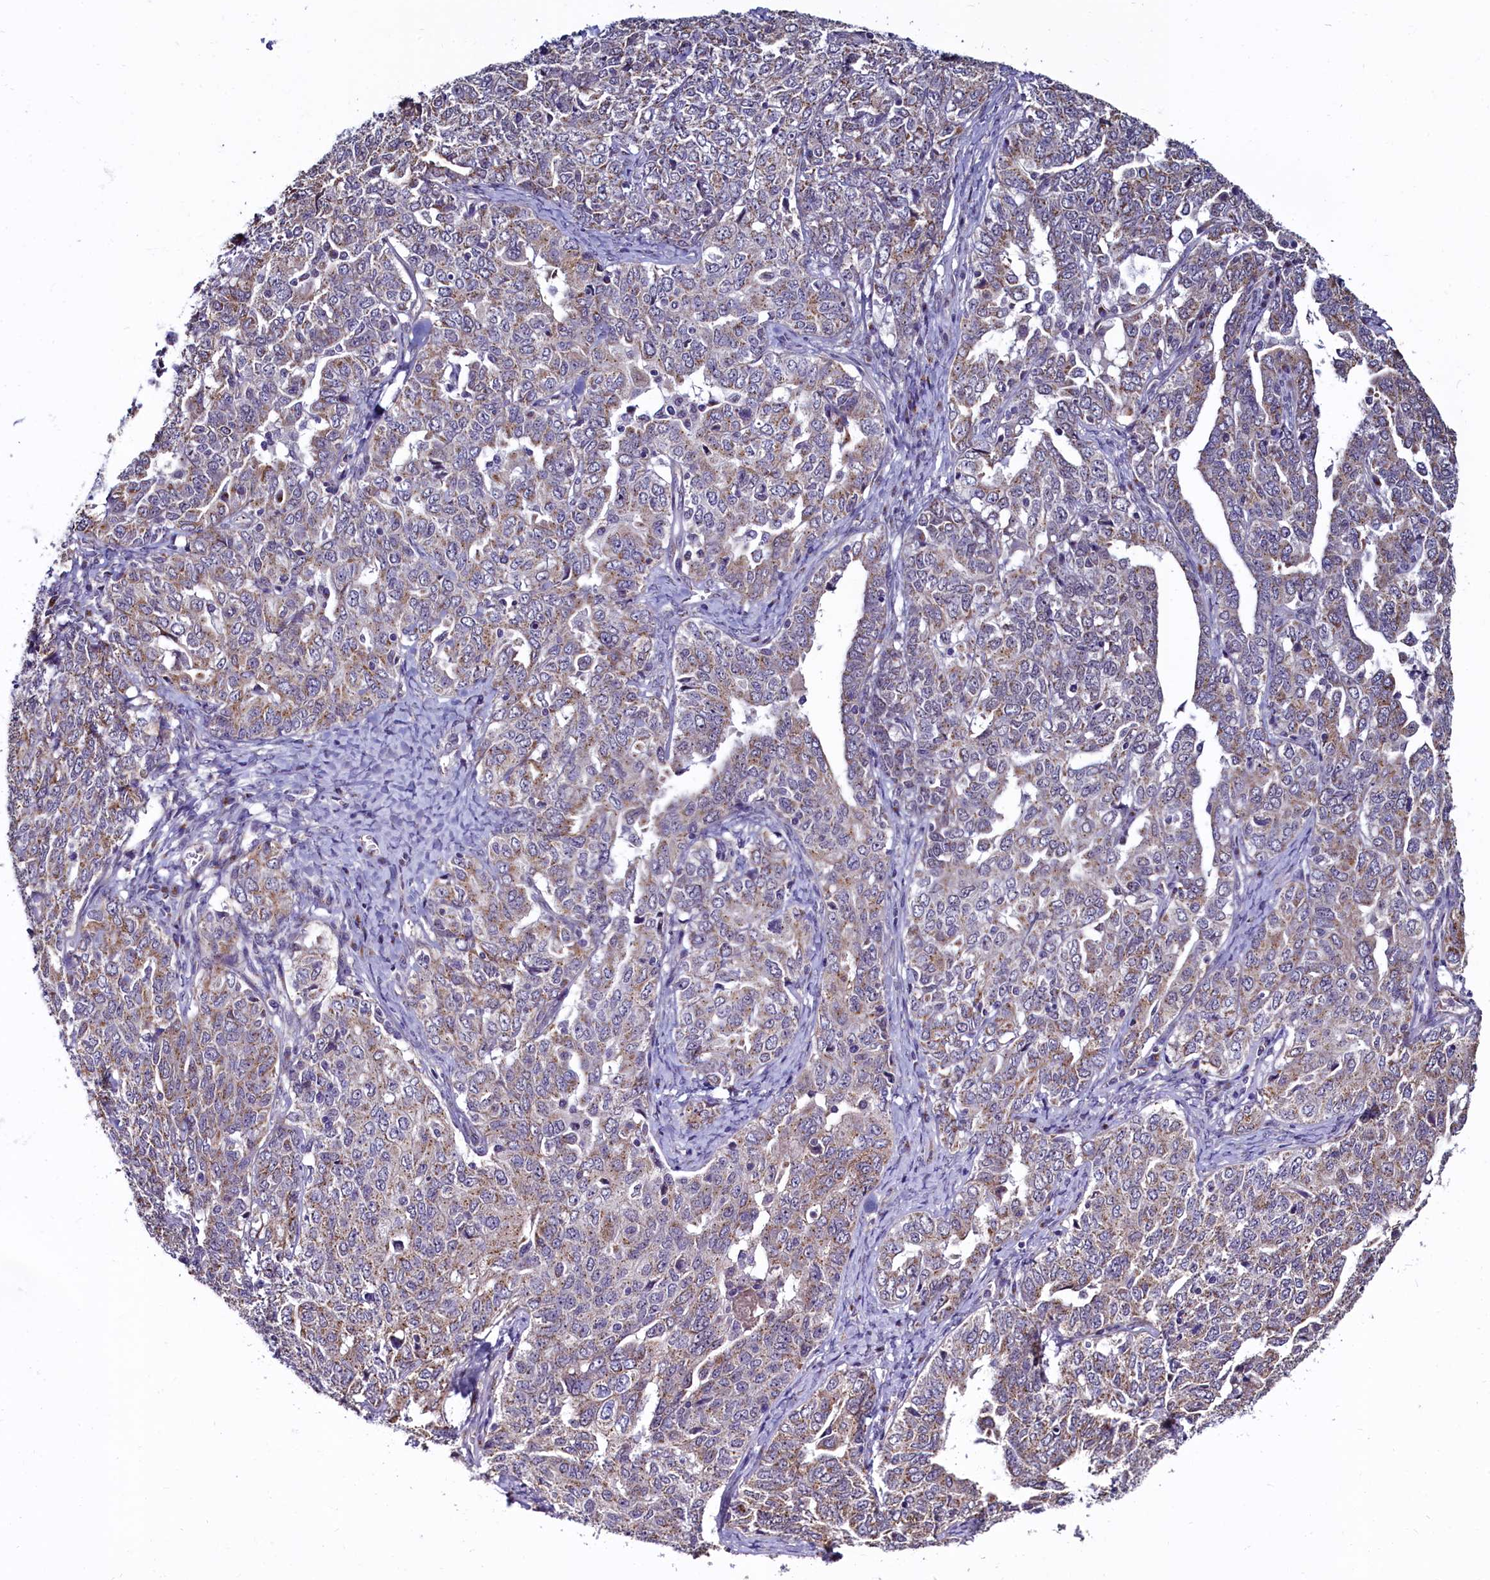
{"staining": {"intensity": "weak", "quantity": "25%-75%", "location": "cytoplasmic/membranous"}, "tissue": "ovarian cancer", "cell_type": "Tumor cells", "image_type": "cancer", "snomed": [{"axis": "morphology", "description": "Carcinoma, endometroid"}, {"axis": "topography", "description": "Ovary"}], "caption": "IHC photomicrograph of neoplastic tissue: human ovarian endometroid carcinoma stained using immunohistochemistry (IHC) displays low levels of weak protein expression localized specifically in the cytoplasmic/membranous of tumor cells, appearing as a cytoplasmic/membranous brown color.", "gene": "SEC24C", "patient": {"sex": "female", "age": 62}}